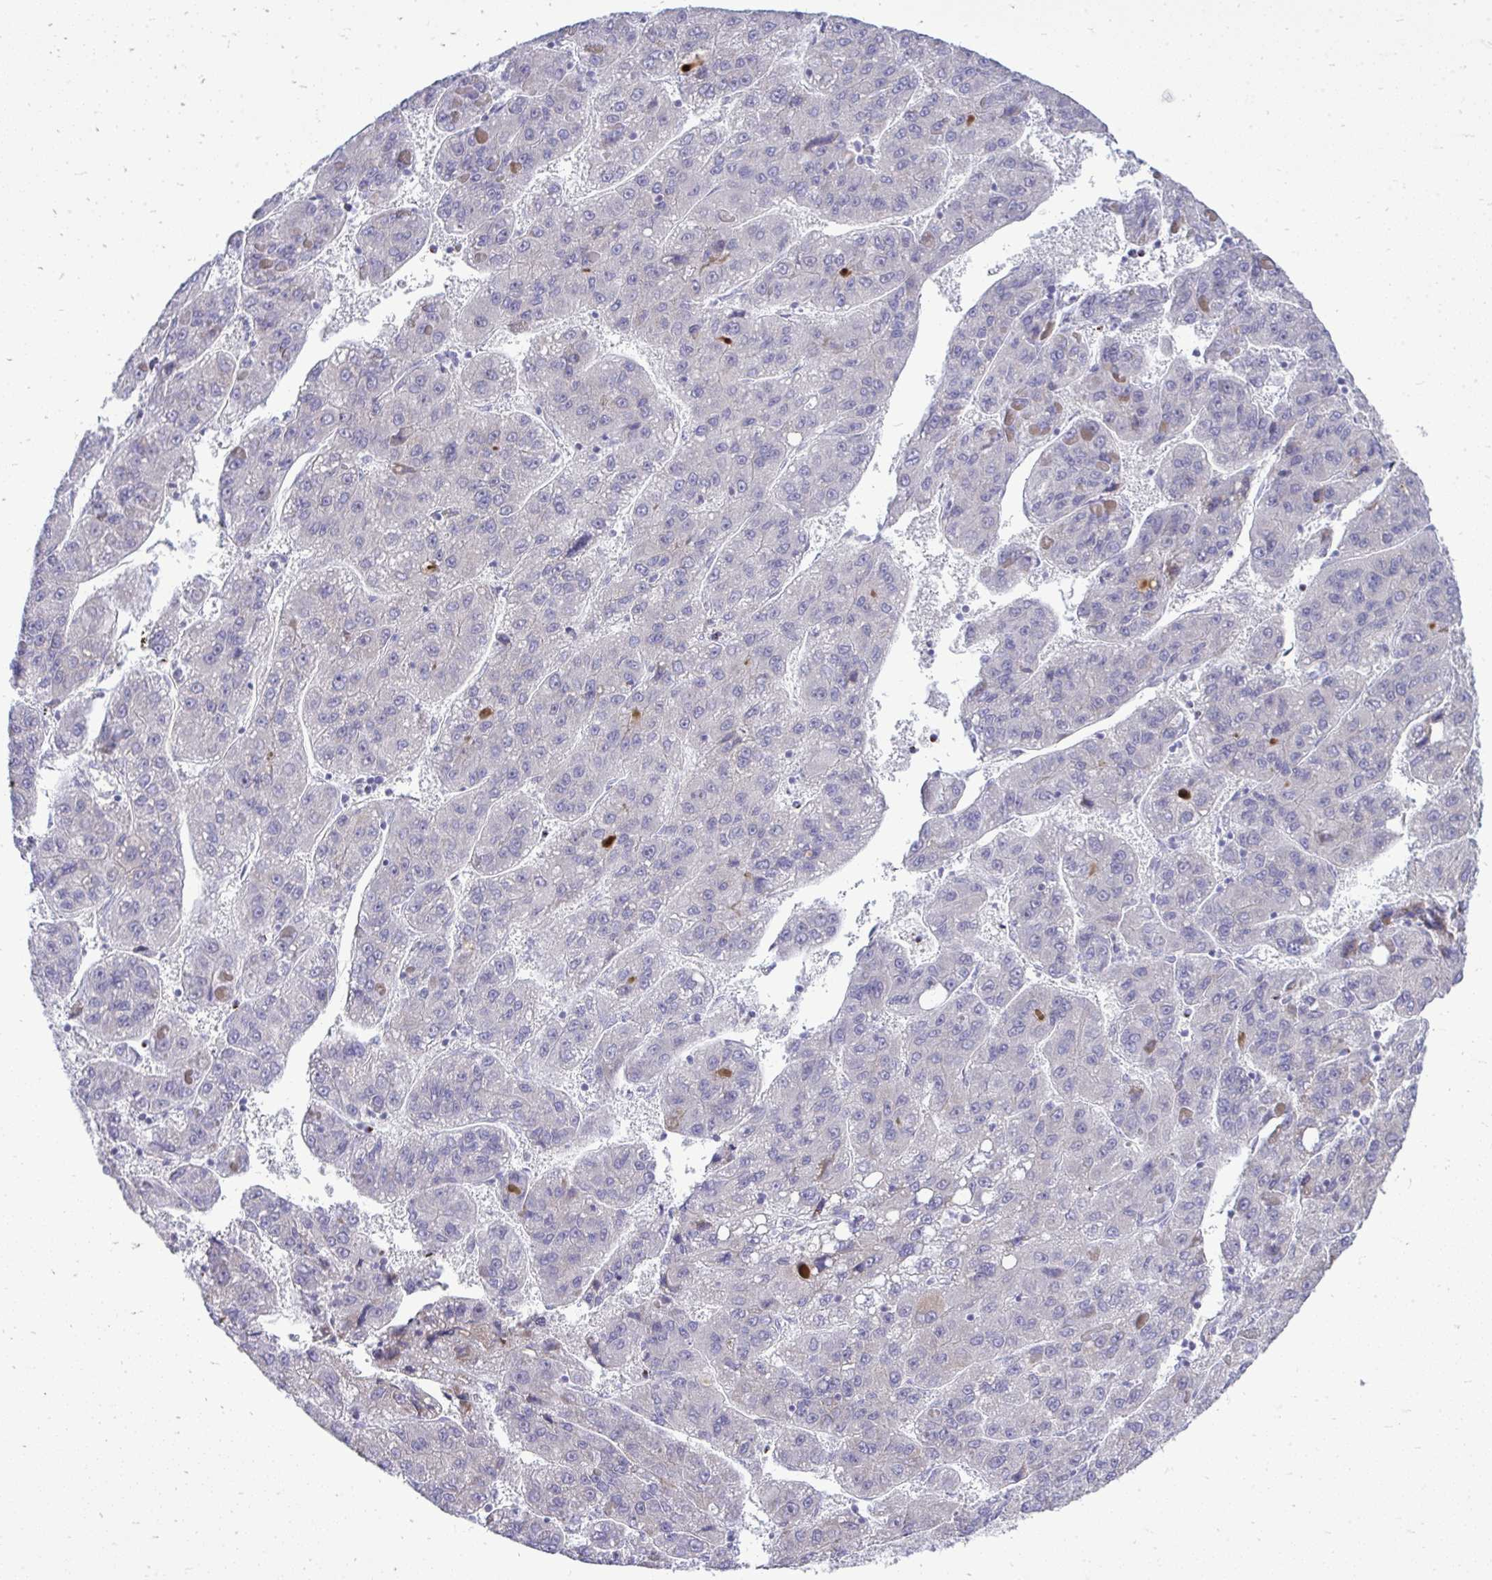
{"staining": {"intensity": "negative", "quantity": "none", "location": "none"}, "tissue": "liver cancer", "cell_type": "Tumor cells", "image_type": "cancer", "snomed": [{"axis": "morphology", "description": "Carcinoma, Hepatocellular, NOS"}, {"axis": "topography", "description": "Liver"}], "caption": "High power microscopy micrograph of an immunohistochemistry (IHC) image of liver hepatocellular carcinoma, revealing no significant positivity in tumor cells.", "gene": "OR8D1", "patient": {"sex": "female", "age": 82}}